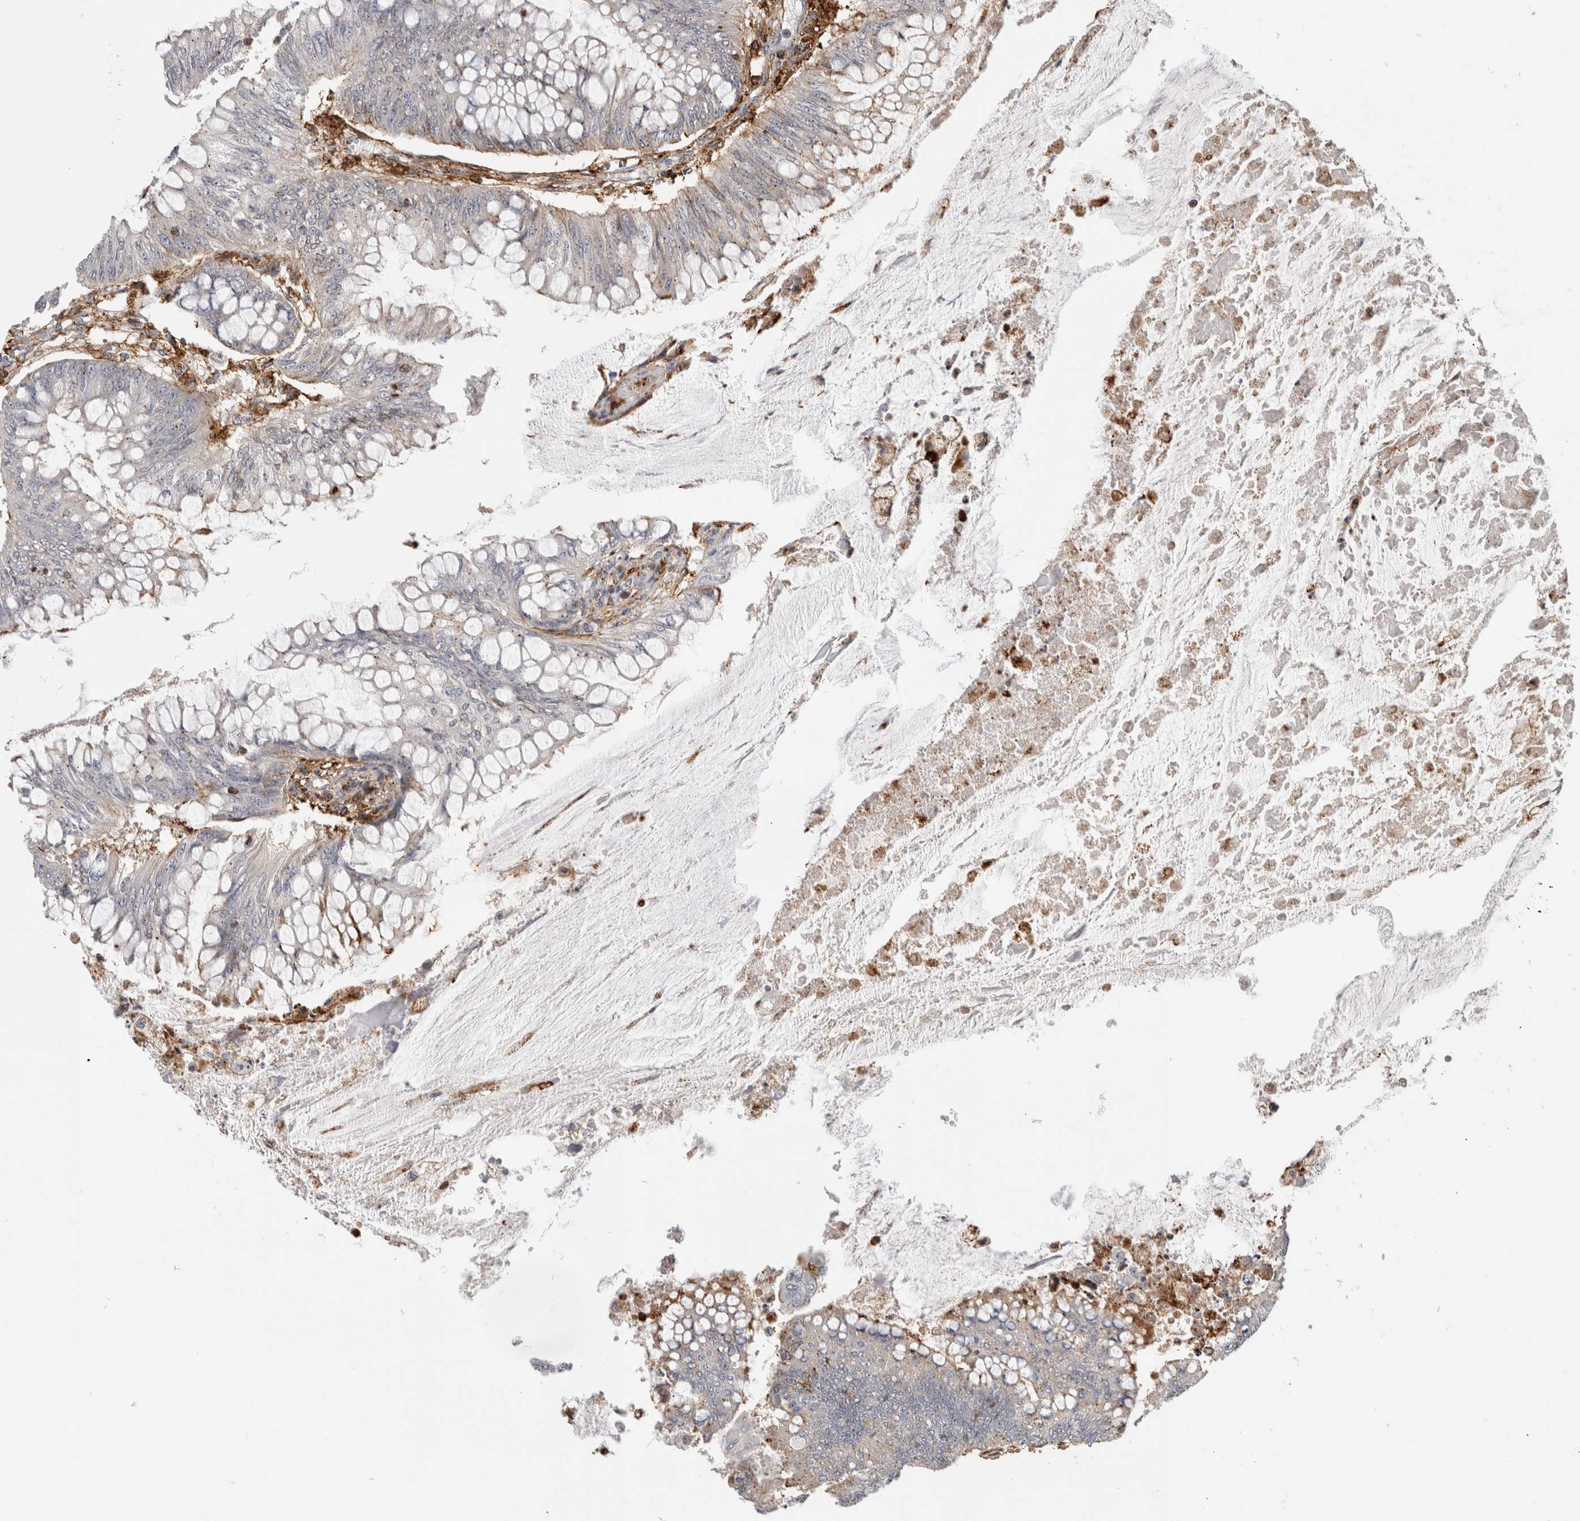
{"staining": {"intensity": "weak", "quantity": "<25%", "location": "cytoplasmic/membranous"}, "tissue": "colorectal cancer", "cell_type": "Tumor cells", "image_type": "cancer", "snomed": [{"axis": "morphology", "description": "Adenoma, NOS"}, {"axis": "morphology", "description": "Adenocarcinoma, NOS"}, {"axis": "topography", "description": "Colon"}], "caption": "Immunohistochemistry (IHC) image of neoplastic tissue: human adenocarcinoma (colorectal) stained with DAB (3,3'-diaminobenzidine) shows no significant protein expression in tumor cells.", "gene": "CCDC88B", "patient": {"sex": "male", "age": 79}}